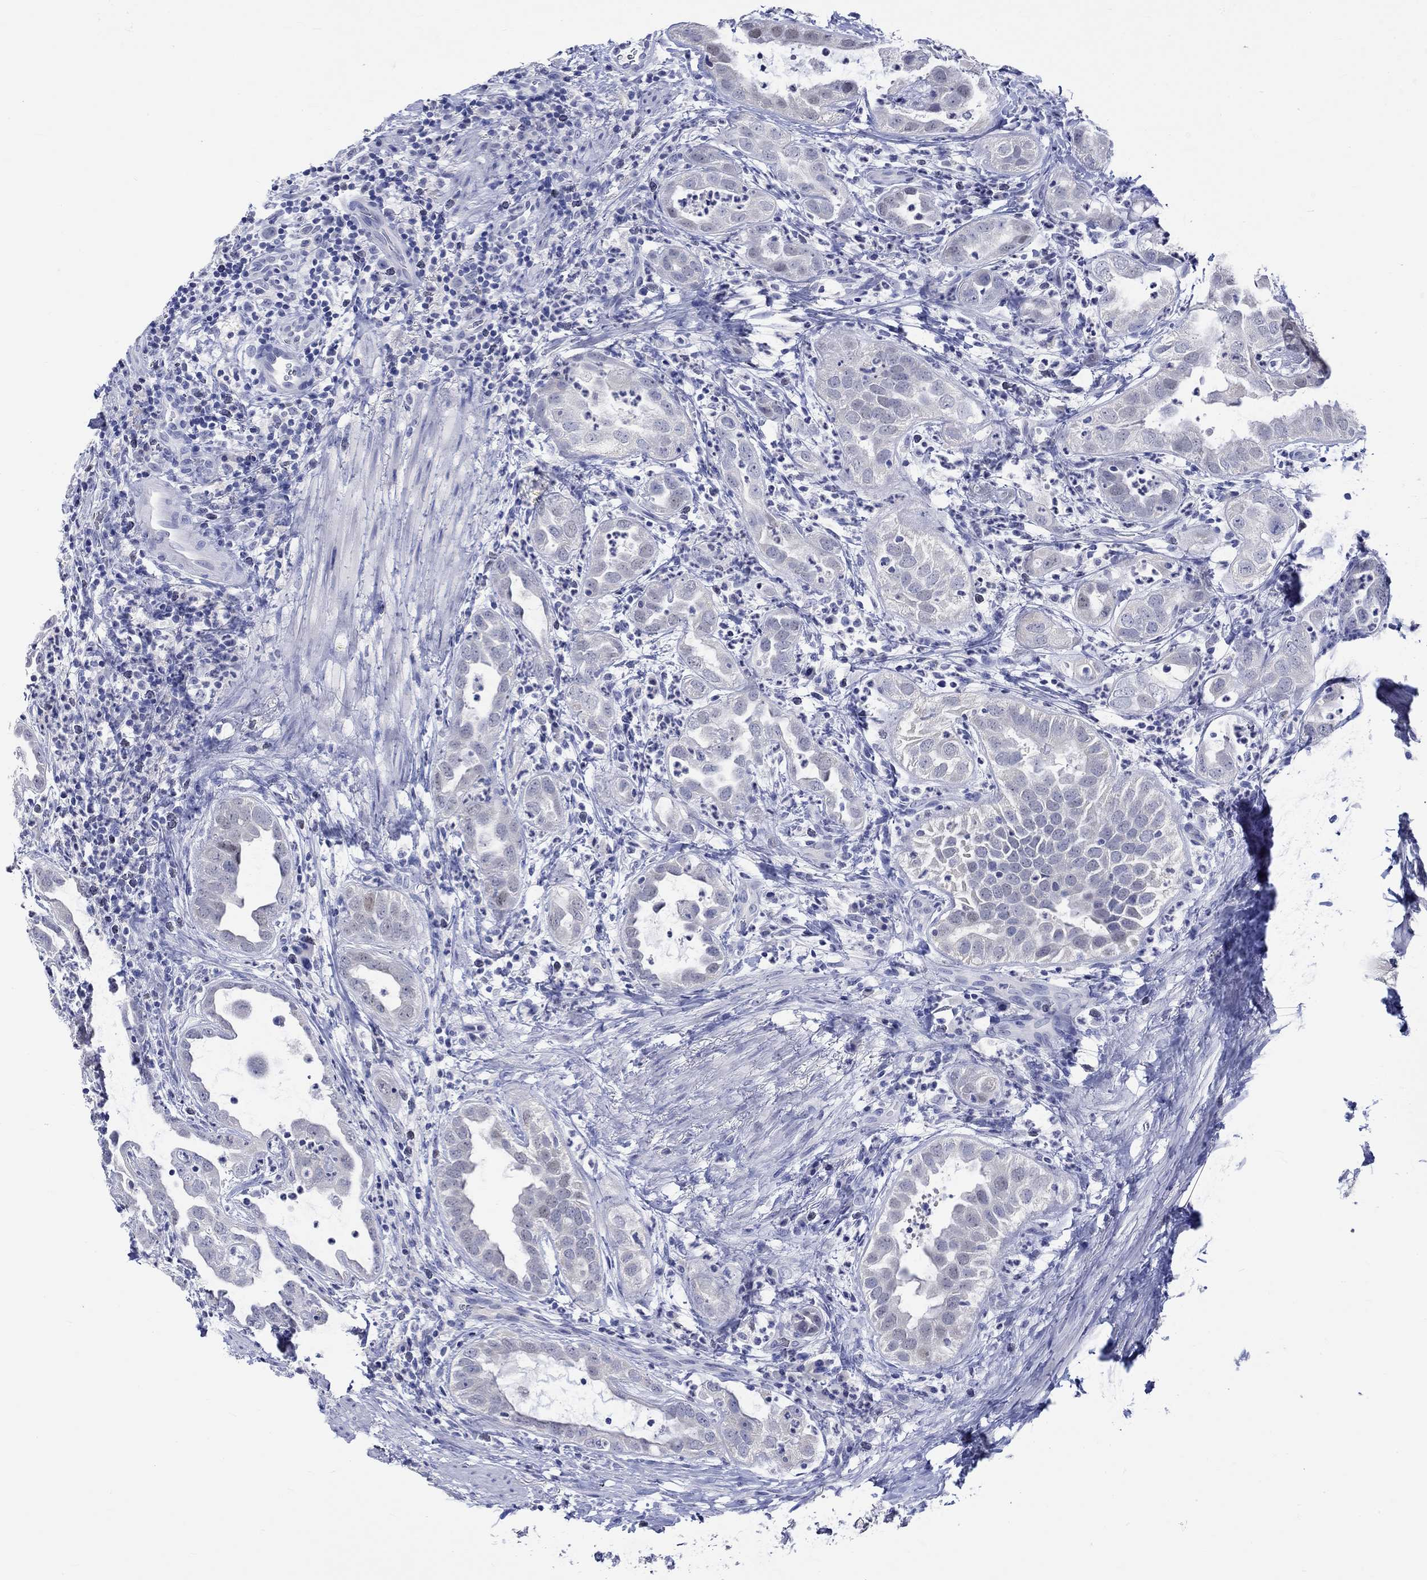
{"staining": {"intensity": "negative", "quantity": "none", "location": "none"}, "tissue": "urothelial cancer", "cell_type": "Tumor cells", "image_type": "cancer", "snomed": [{"axis": "morphology", "description": "Urothelial carcinoma, High grade"}, {"axis": "topography", "description": "Urinary bladder"}], "caption": "Tumor cells are negative for brown protein staining in urothelial cancer. (Brightfield microscopy of DAB IHC at high magnification).", "gene": "KLHL35", "patient": {"sex": "female", "age": 41}}